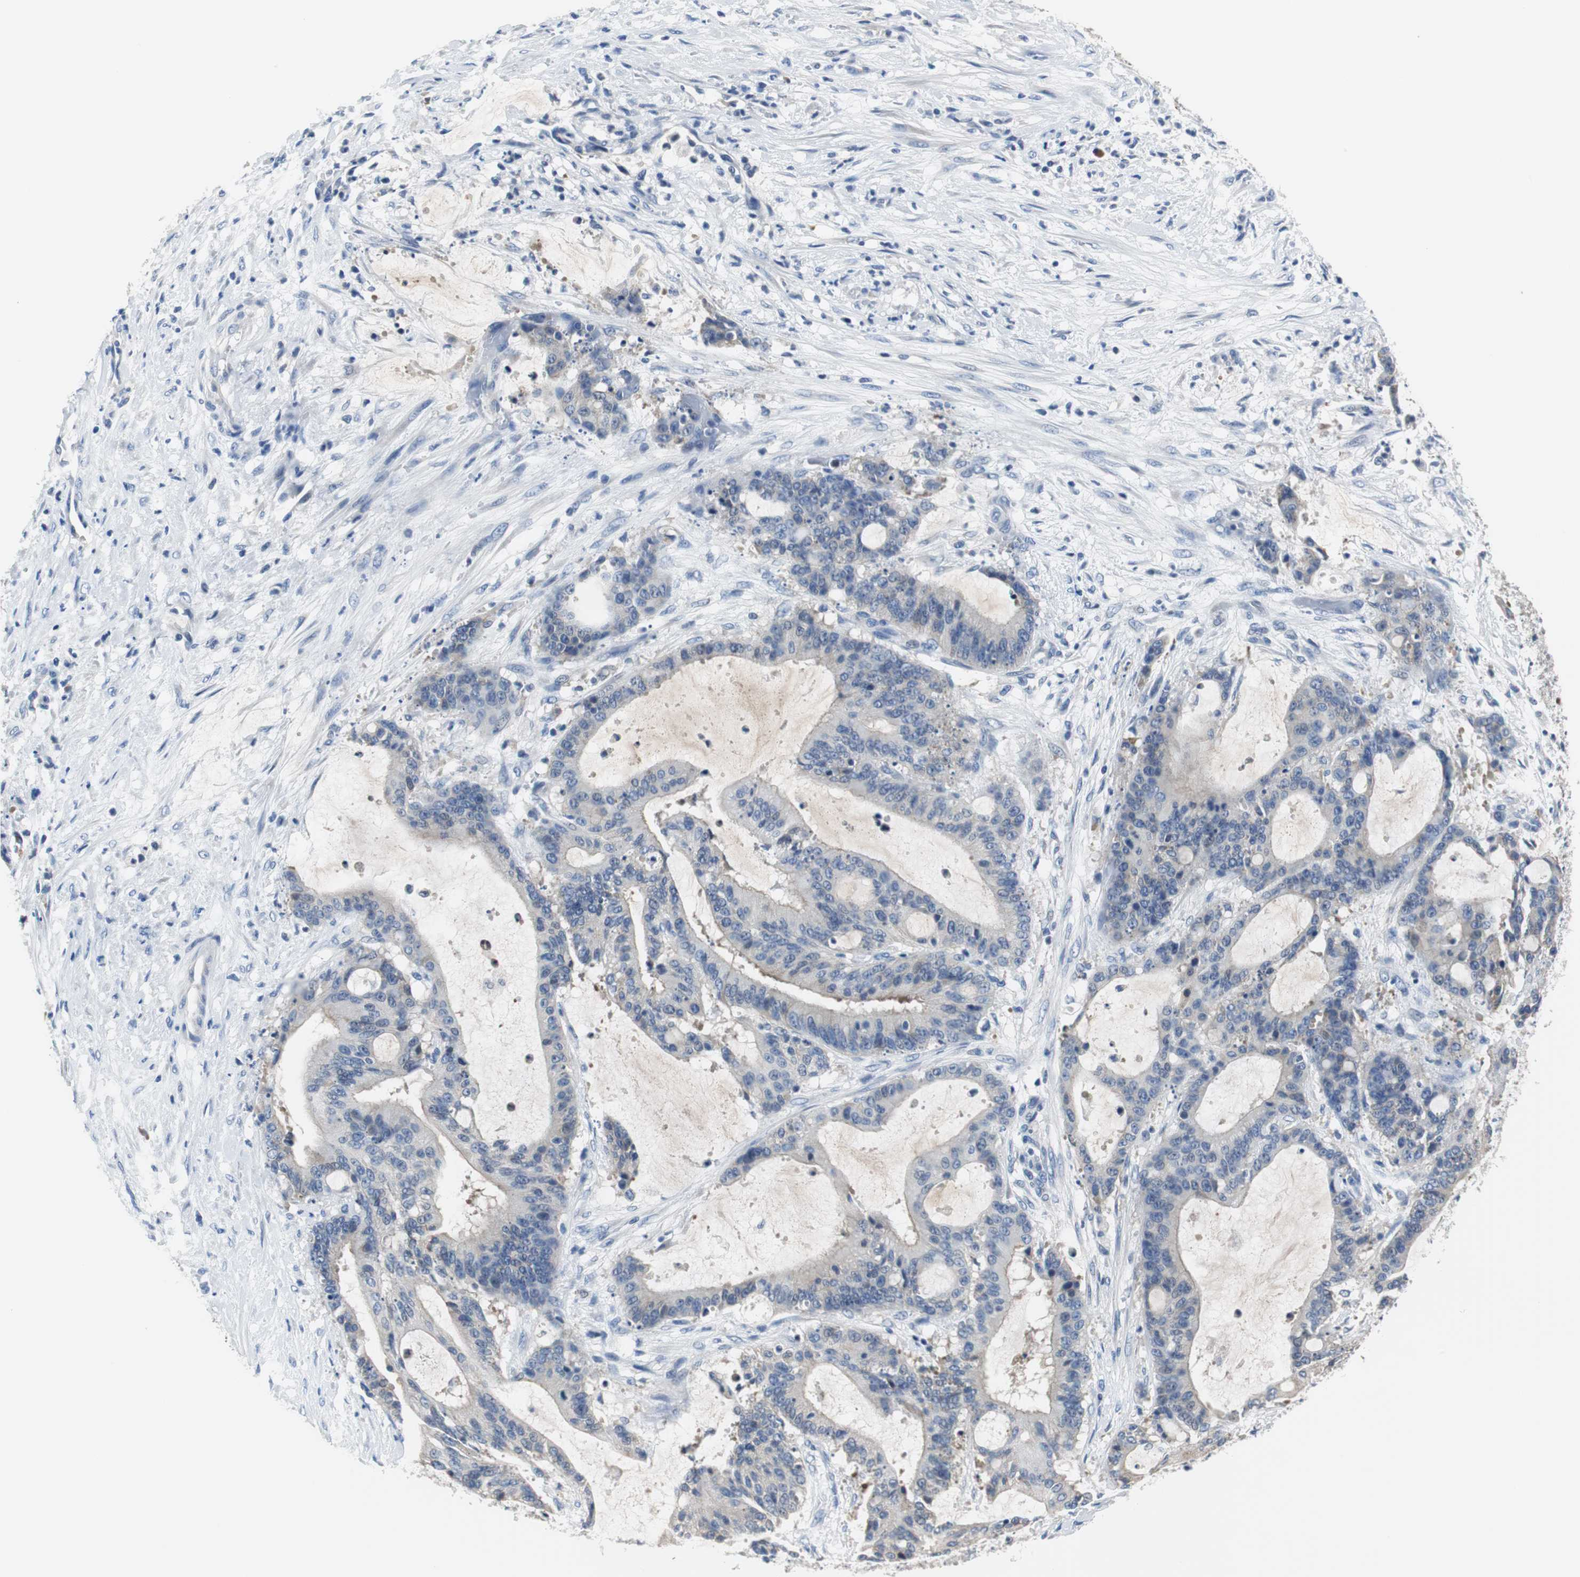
{"staining": {"intensity": "negative", "quantity": "none", "location": "none"}, "tissue": "liver cancer", "cell_type": "Tumor cells", "image_type": "cancer", "snomed": [{"axis": "morphology", "description": "Cholangiocarcinoma"}, {"axis": "topography", "description": "Liver"}], "caption": "Protein analysis of liver cholangiocarcinoma displays no significant expression in tumor cells.", "gene": "PCK1", "patient": {"sex": "female", "age": 73}}